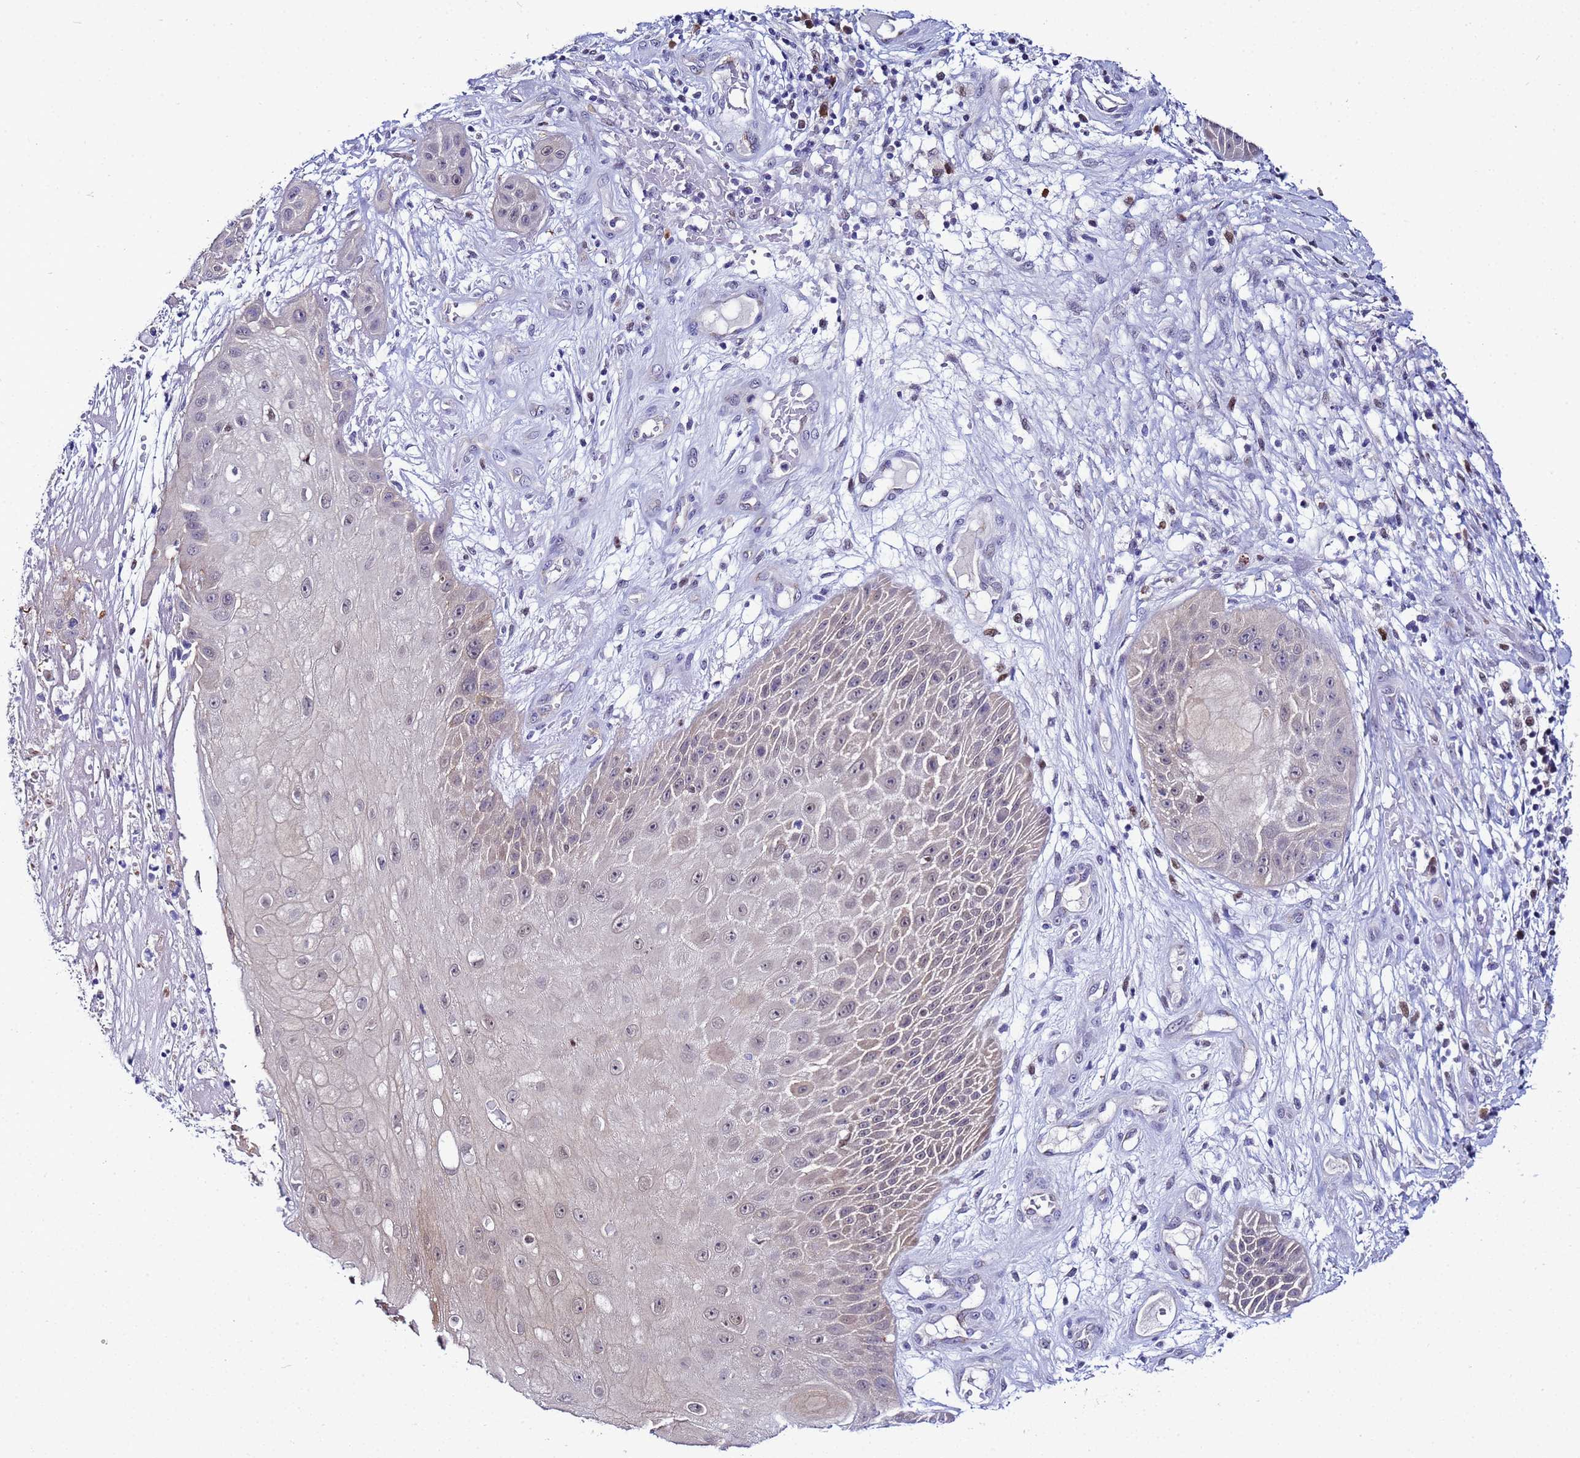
{"staining": {"intensity": "weak", "quantity": "<25%", "location": "cytoplasmic/membranous,nuclear"}, "tissue": "skin cancer", "cell_type": "Tumor cells", "image_type": "cancer", "snomed": [{"axis": "morphology", "description": "Squamous cell carcinoma, NOS"}, {"axis": "topography", "description": "Skin"}], "caption": "Immunohistochemistry of human skin cancer displays no positivity in tumor cells. (DAB immunohistochemistry (IHC) with hematoxylin counter stain).", "gene": "SLC25A37", "patient": {"sex": "male", "age": 70}}